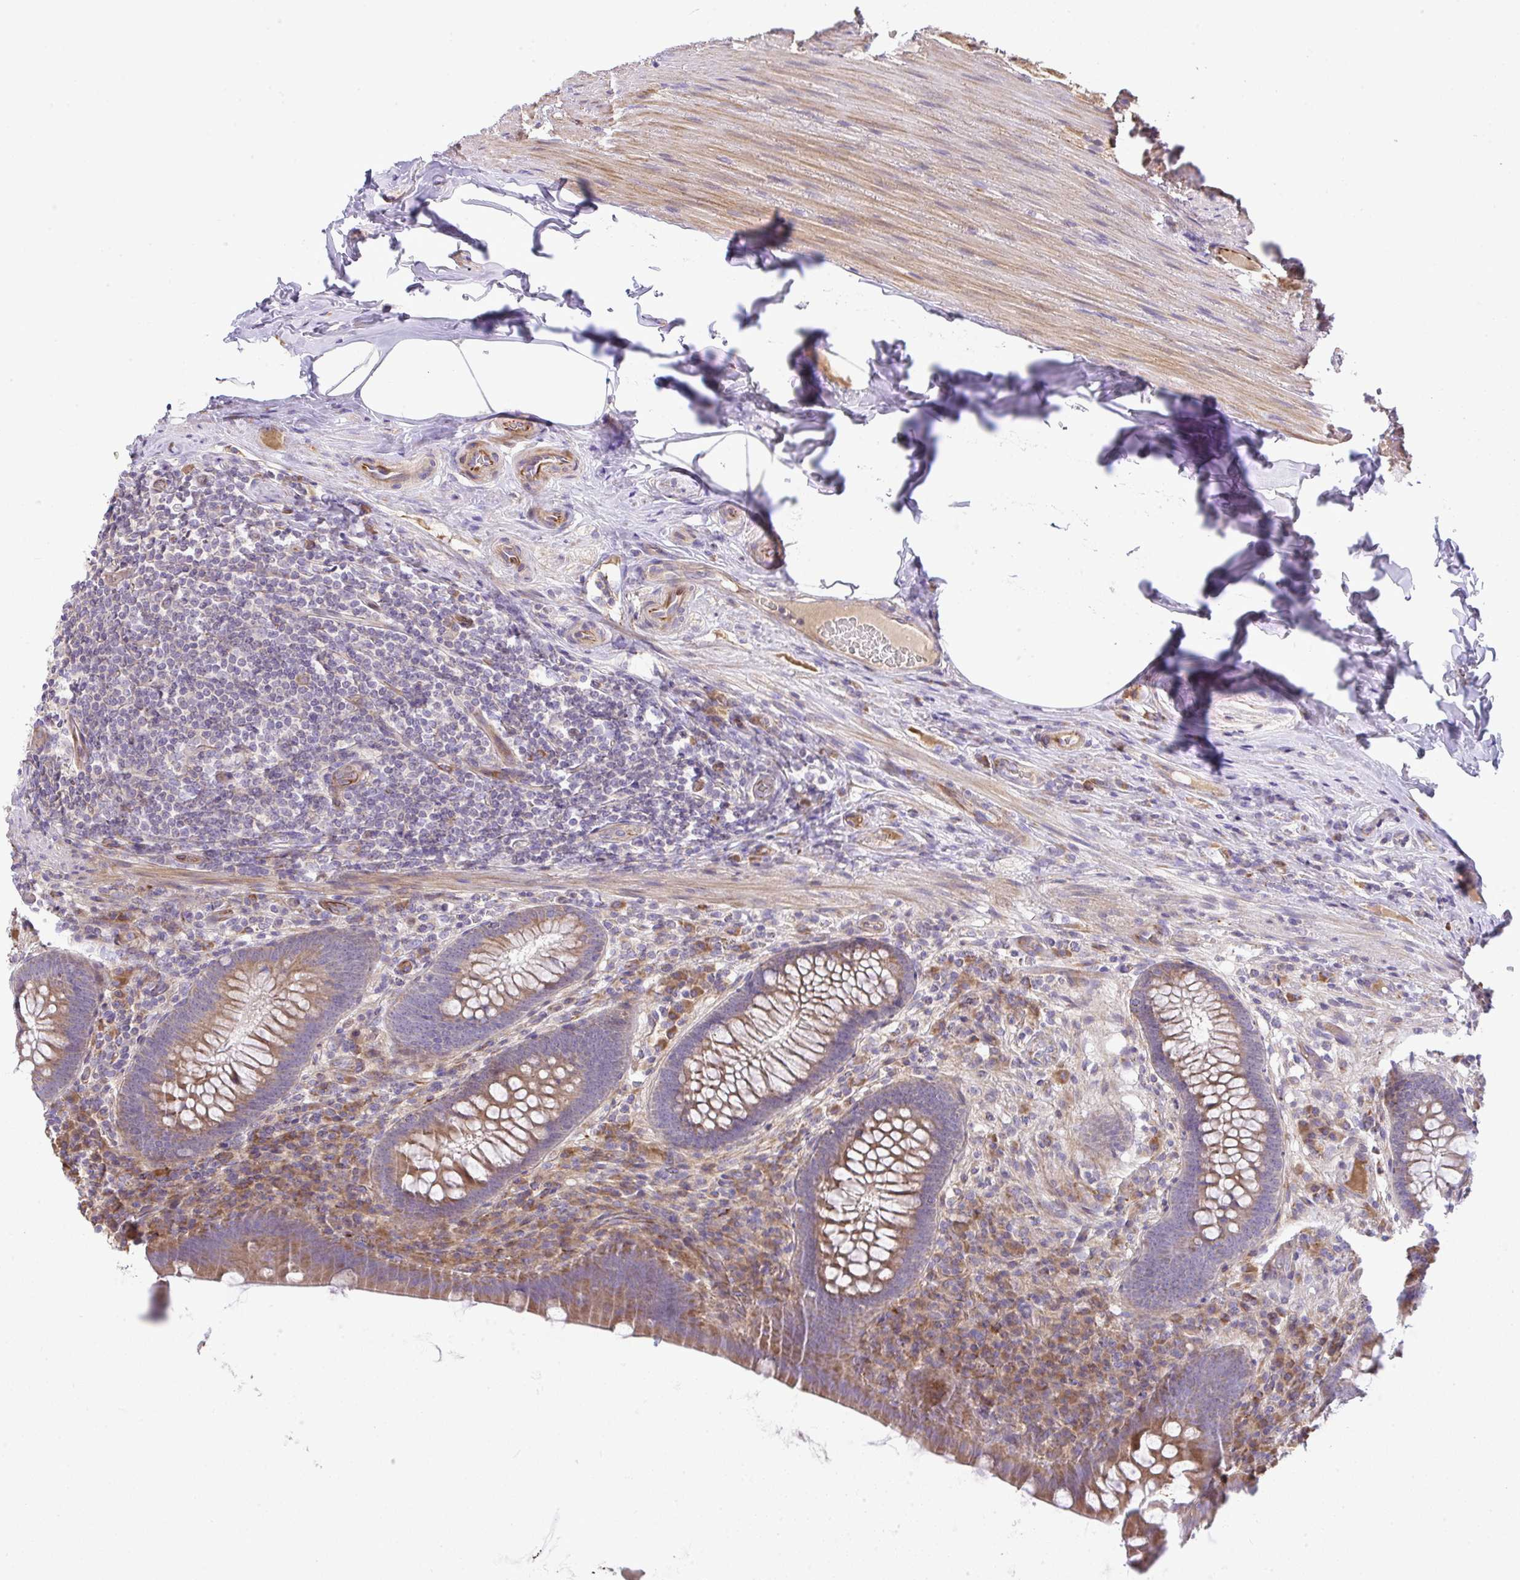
{"staining": {"intensity": "weak", "quantity": ">75%", "location": "cytoplasmic/membranous"}, "tissue": "appendix", "cell_type": "Glandular cells", "image_type": "normal", "snomed": [{"axis": "morphology", "description": "Normal tissue, NOS"}, {"axis": "topography", "description": "Appendix"}], "caption": "Protein analysis of unremarkable appendix demonstrates weak cytoplasmic/membranous staining in about >75% of glandular cells. The staining is performed using DAB brown chromogen to label protein expression. The nuclei are counter-stained blue using hematoxylin.", "gene": "GRID2", "patient": {"sex": "male", "age": 71}}